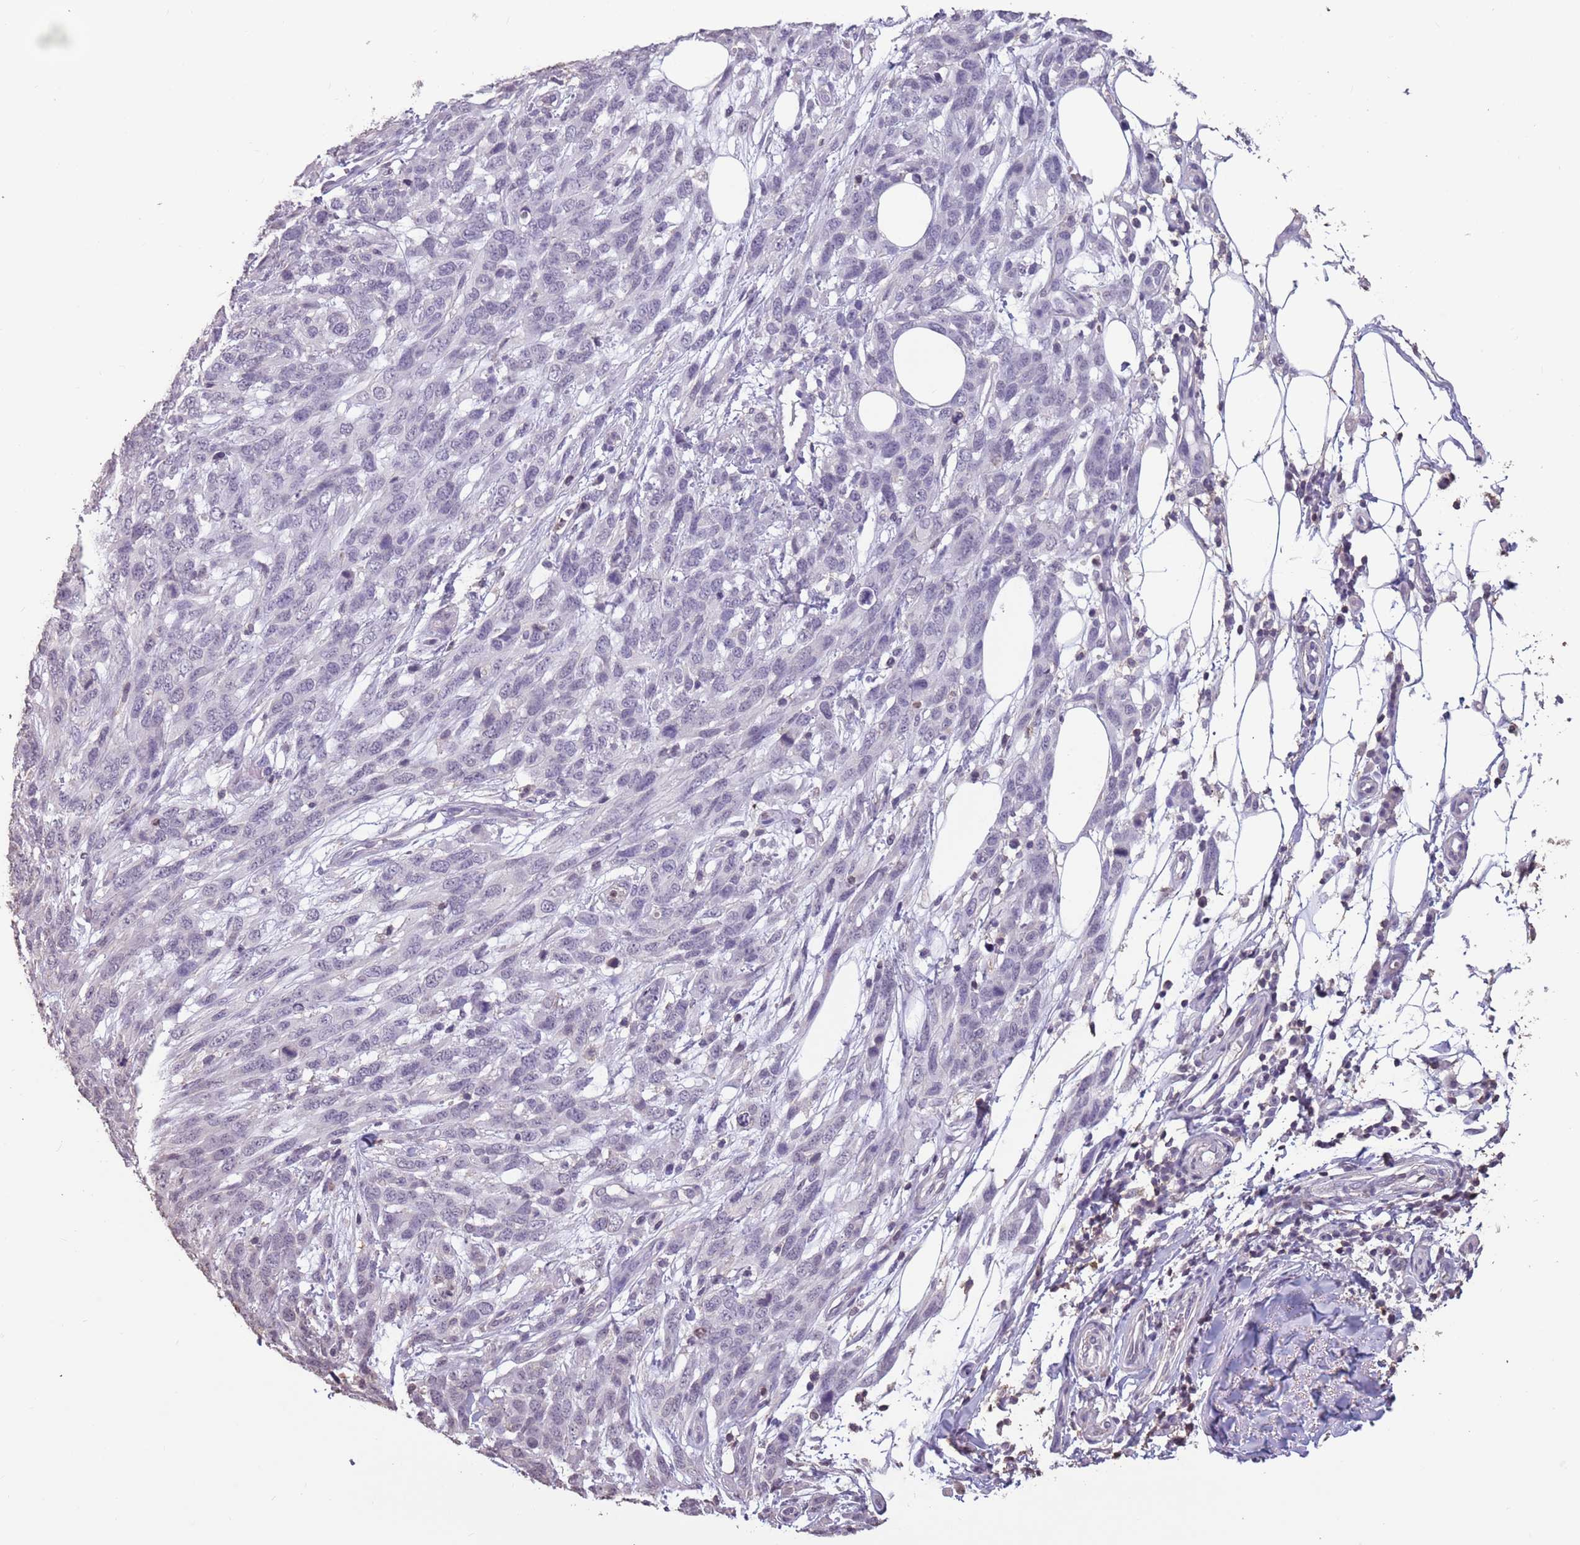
{"staining": {"intensity": "negative", "quantity": "none", "location": "none"}, "tissue": "melanoma", "cell_type": "Tumor cells", "image_type": "cancer", "snomed": [{"axis": "morphology", "description": "Normal morphology"}, {"axis": "morphology", "description": "Malignant melanoma, NOS"}, {"axis": "topography", "description": "Skin"}], "caption": "Malignant melanoma was stained to show a protein in brown. There is no significant expression in tumor cells.", "gene": "SUN5", "patient": {"sex": "female", "age": 72}}